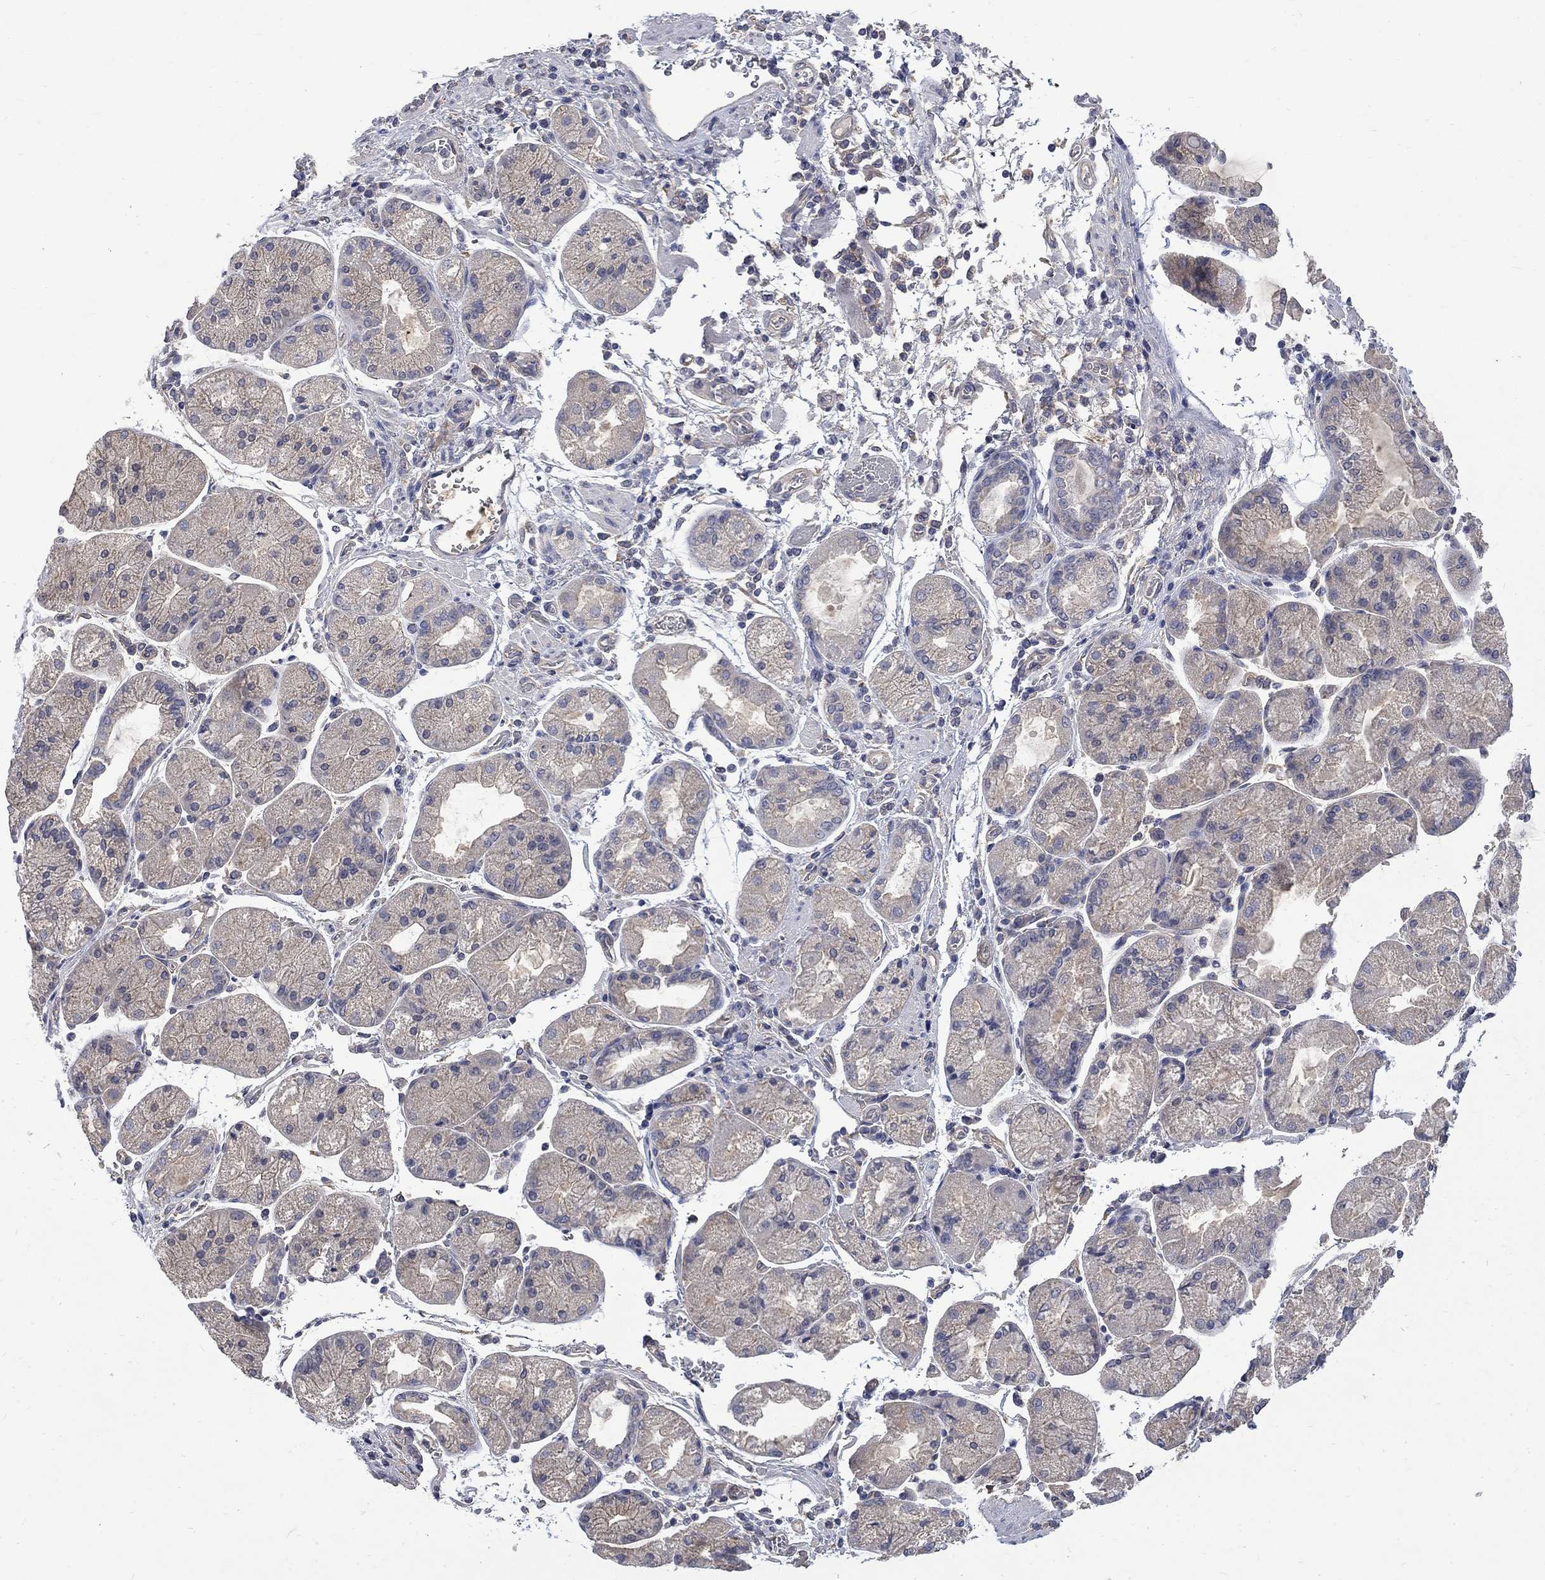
{"staining": {"intensity": "weak", "quantity": "25%-75%", "location": "cytoplasmic/membranous"}, "tissue": "stomach cancer", "cell_type": "Tumor cells", "image_type": "cancer", "snomed": [{"axis": "morphology", "description": "Adenocarcinoma, NOS"}, {"axis": "topography", "description": "Stomach"}], "caption": "Immunohistochemical staining of human stomach adenocarcinoma displays weak cytoplasmic/membranous protein expression in approximately 25%-75% of tumor cells. Nuclei are stained in blue.", "gene": "HSPA12A", "patient": {"sex": "female", "age": 57}}